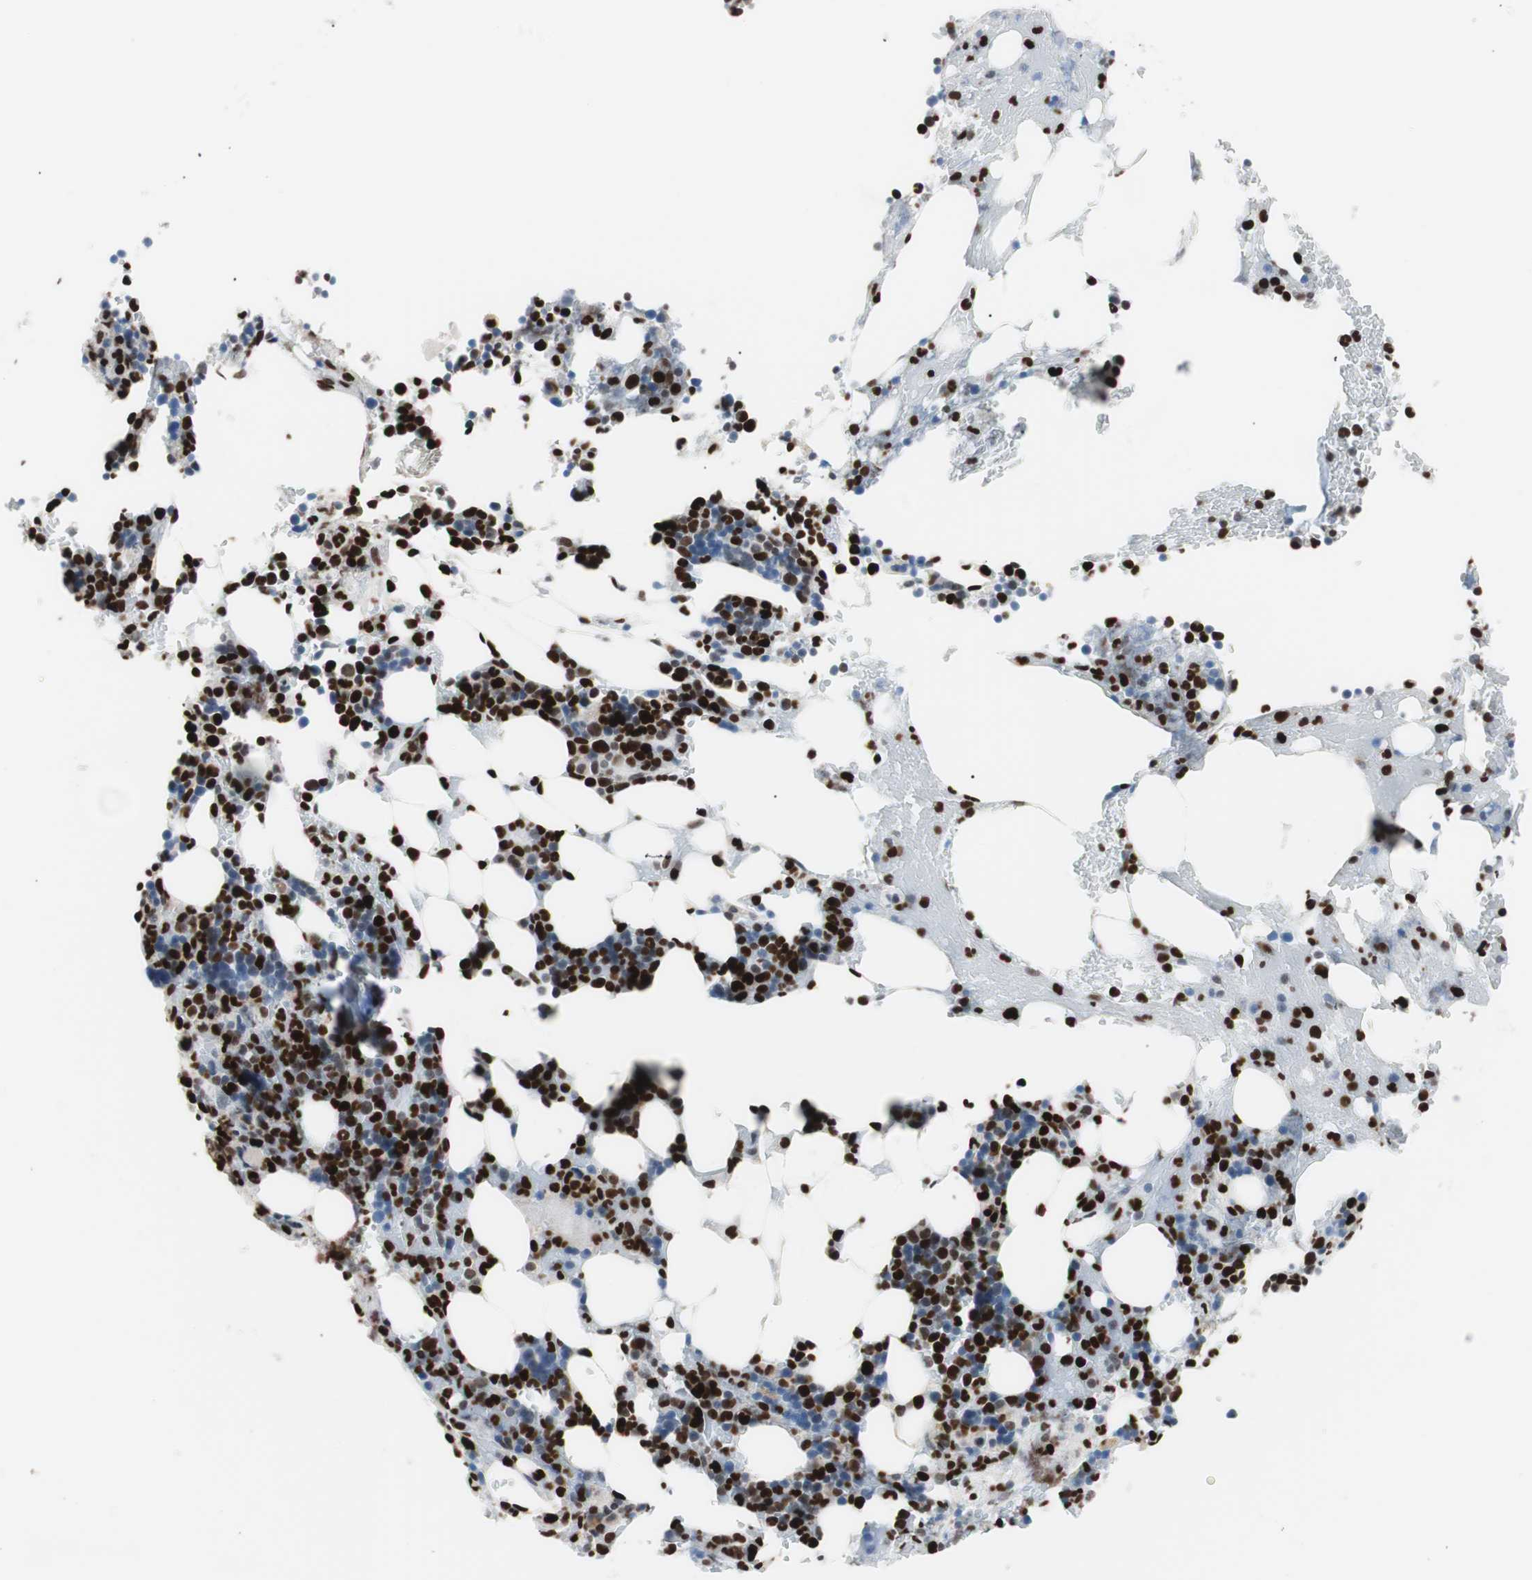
{"staining": {"intensity": "strong", "quantity": ">75%", "location": "nuclear"}, "tissue": "bone marrow", "cell_type": "Hematopoietic cells", "image_type": "normal", "snomed": [{"axis": "morphology", "description": "Normal tissue, NOS"}, {"axis": "topography", "description": "Bone marrow"}], "caption": "DAB (3,3'-diaminobenzidine) immunohistochemical staining of benign human bone marrow shows strong nuclear protein positivity in about >75% of hematopoietic cells. The staining is performed using DAB brown chromogen to label protein expression. The nuclei are counter-stained blue using hematoxylin.", "gene": "CEBPB", "patient": {"sex": "female", "age": 73}}